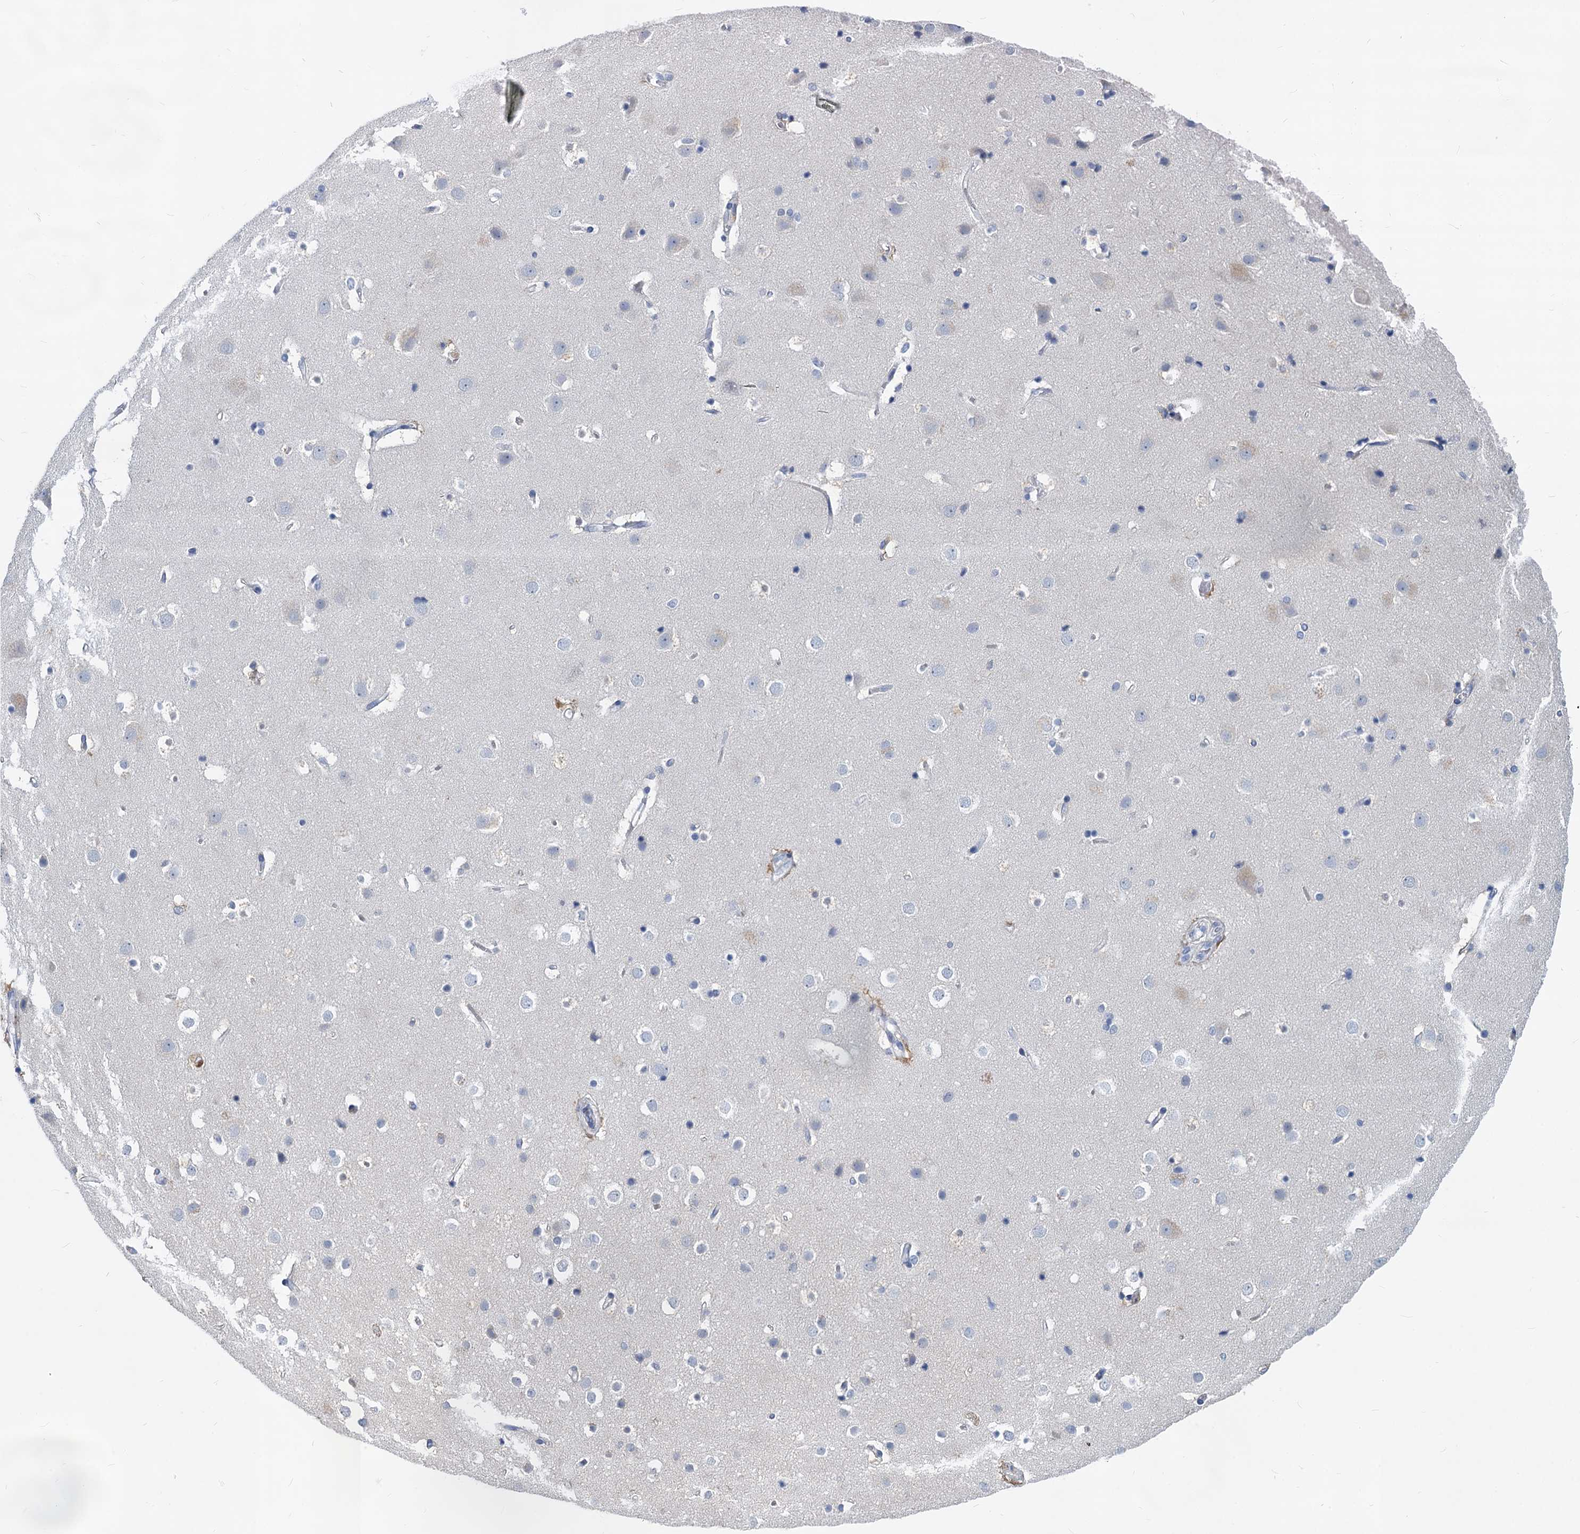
{"staining": {"intensity": "negative", "quantity": "none", "location": "none"}, "tissue": "cerebral cortex", "cell_type": "Endothelial cells", "image_type": "normal", "snomed": [{"axis": "morphology", "description": "Normal tissue, NOS"}, {"axis": "topography", "description": "Cerebral cortex"}], "caption": "Cerebral cortex stained for a protein using immunohistochemistry (IHC) demonstrates no expression endothelial cells.", "gene": "GSTM3", "patient": {"sex": "male", "age": 54}}